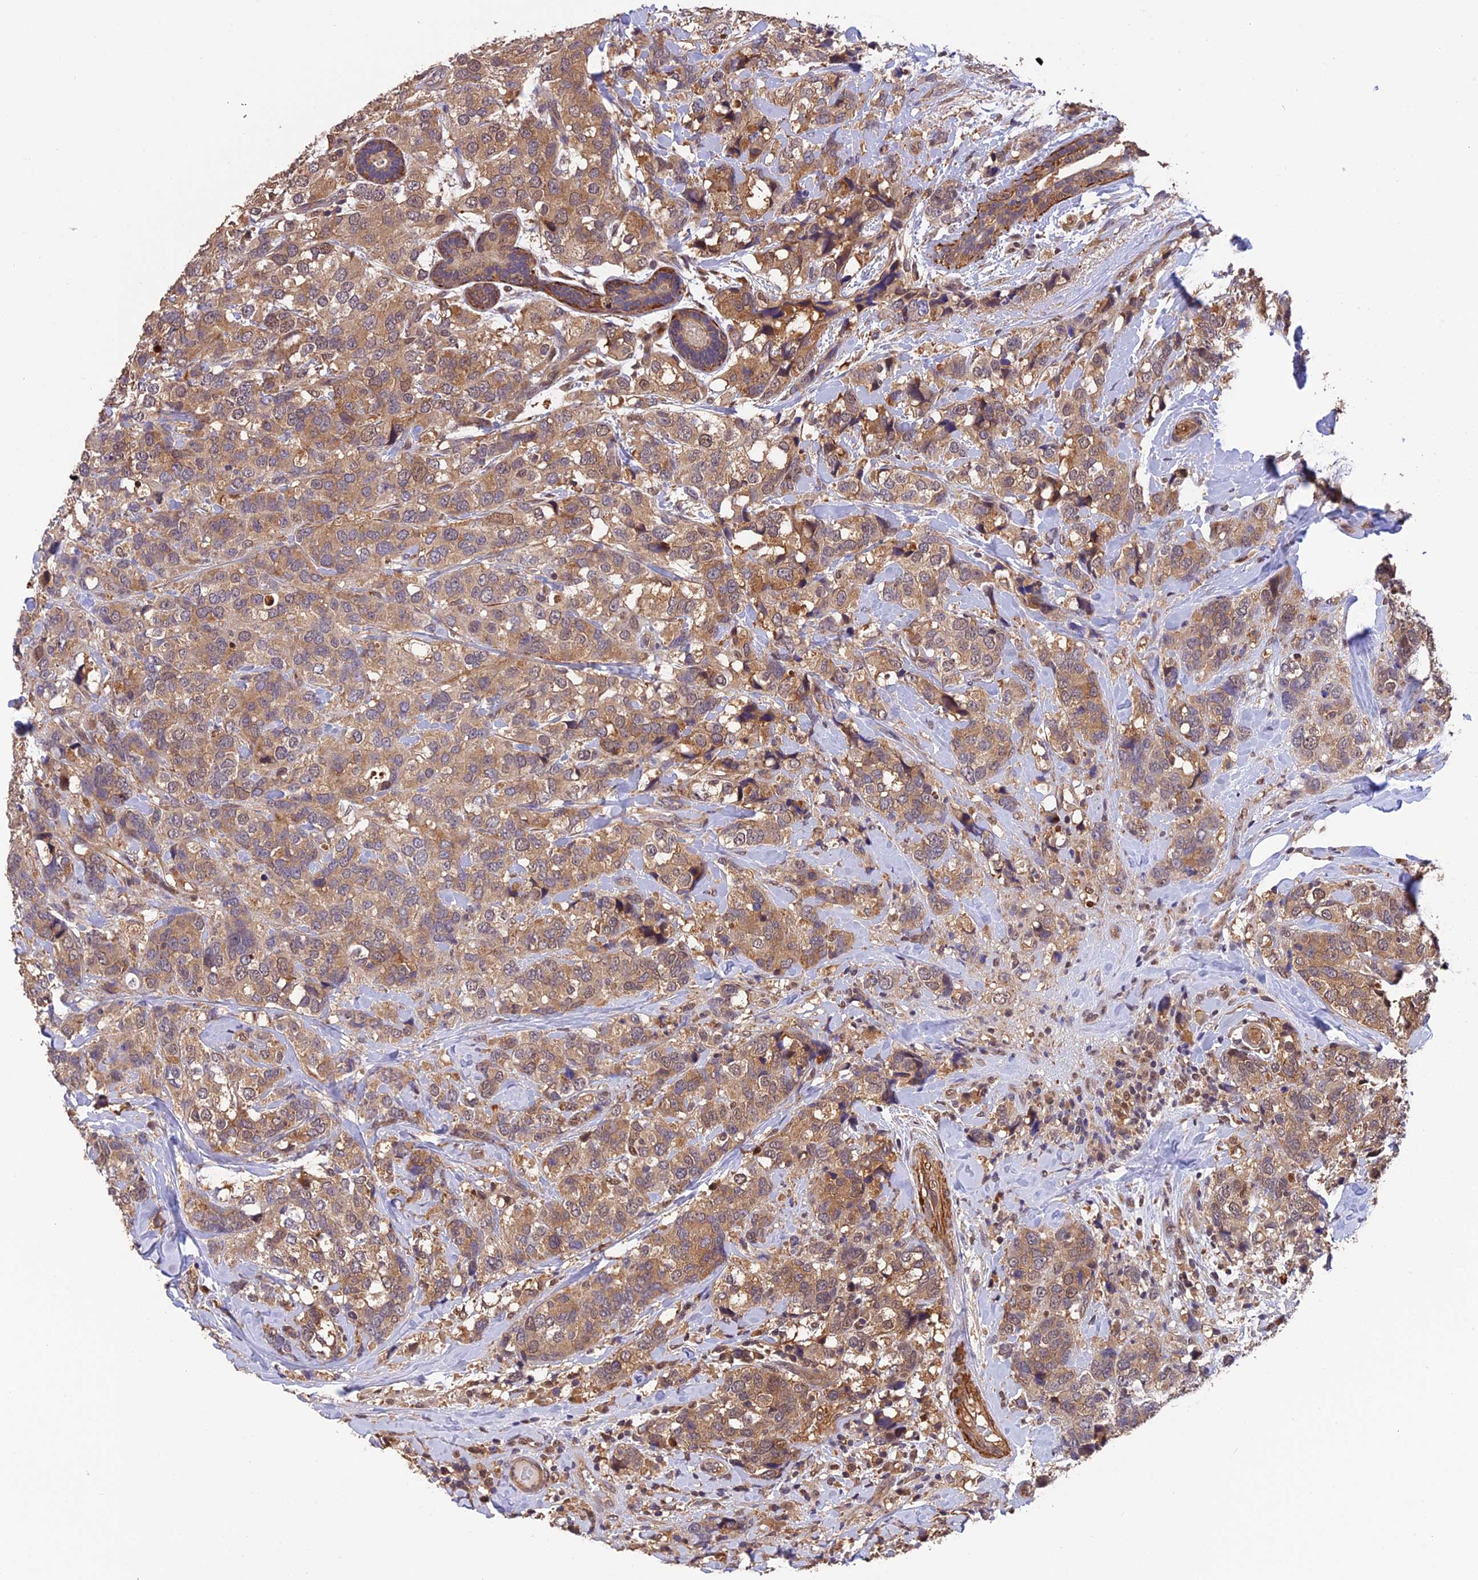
{"staining": {"intensity": "moderate", "quantity": ">75%", "location": "cytoplasmic/membranous"}, "tissue": "breast cancer", "cell_type": "Tumor cells", "image_type": "cancer", "snomed": [{"axis": "morphology", "description": "Lobular carcinoma"}, {"axis": "topography", "description": "Breast"}], "caption": "Immunohistochemistry histopathology image of neoplastic tissue: human breast lobular carcinoma stained using IHC displays medium levels of moderate protein expression localized specifically in the cytoplasmic/membranous of tumor cells, appearing as a cytoplasmic/membranous brown color.", "gene": "PSMB3", "patient": {"sex": "female", "age": 59}}